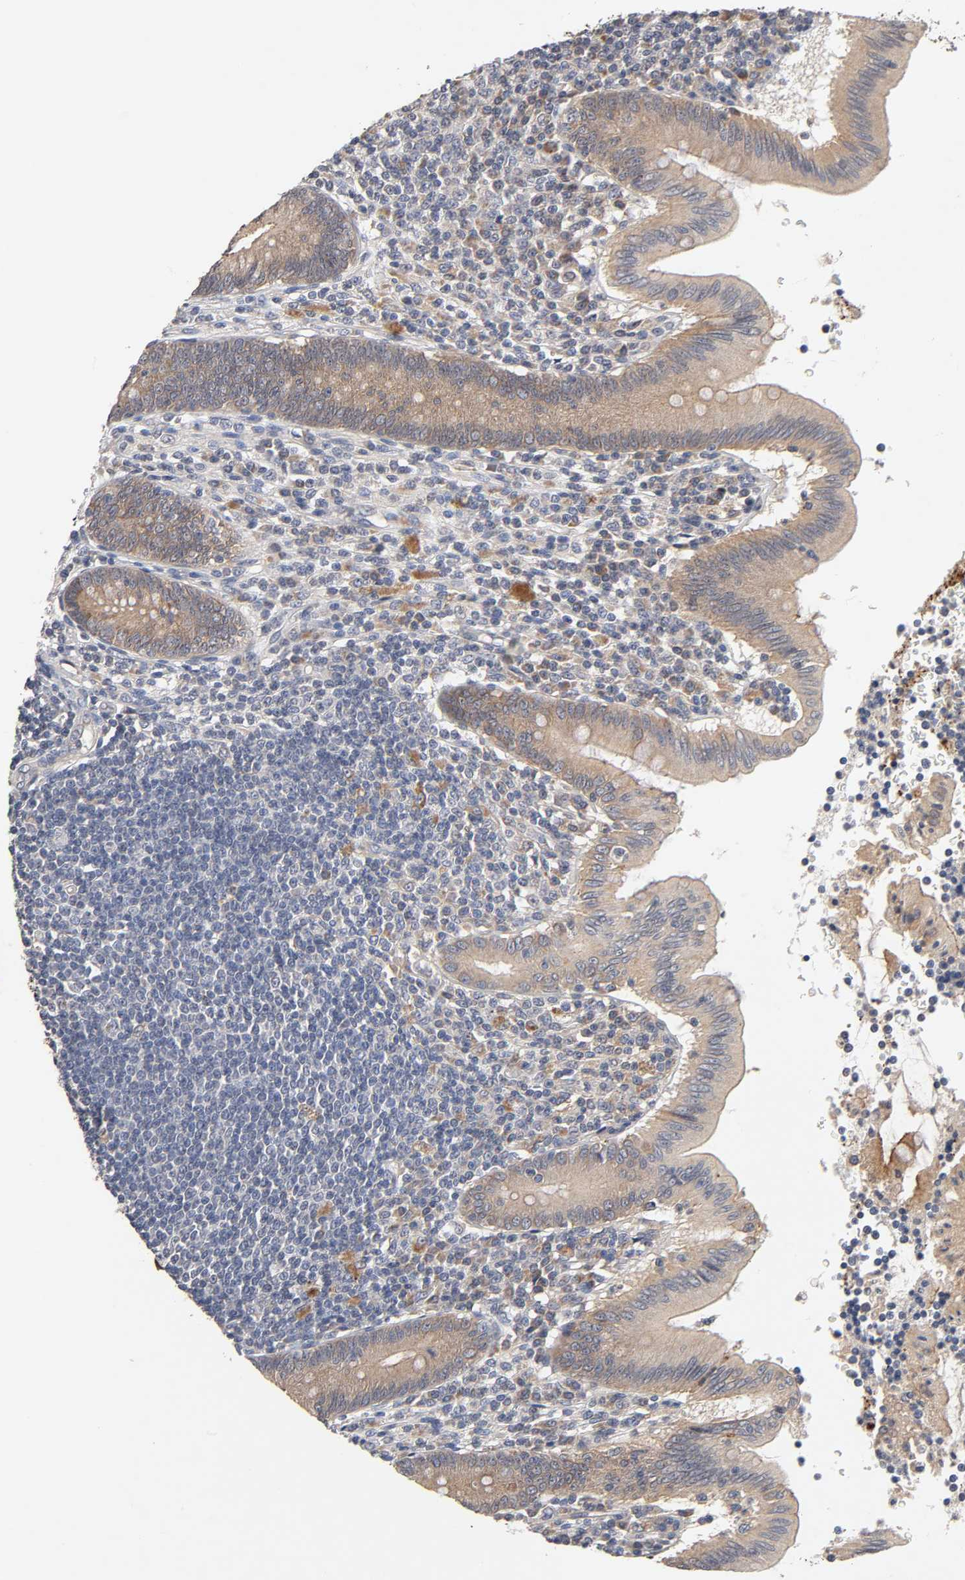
{"staining": {"intensity": "weak", "quantity": ">75%", "location": "cytoplasmic/membranous"}, "tissue": "appendix", "cell_type": "Glandular cells", "image_type": "normal", "snomed": [{"axis": "morphology", "description": "Normal tissue, NOS"}, {"axis": "morphology", "description": "Inflammation, NOS"}, {"axis": "topography", "description": "Appendix"}], "caption": "Human appendix stained for a protein (brown) demonstrates weak cytoplasmic/membranous positive positivity in approximately >75% of glandular cells.", "gene": "CXADR", "patient": {"sex": "male", "age": 46}}